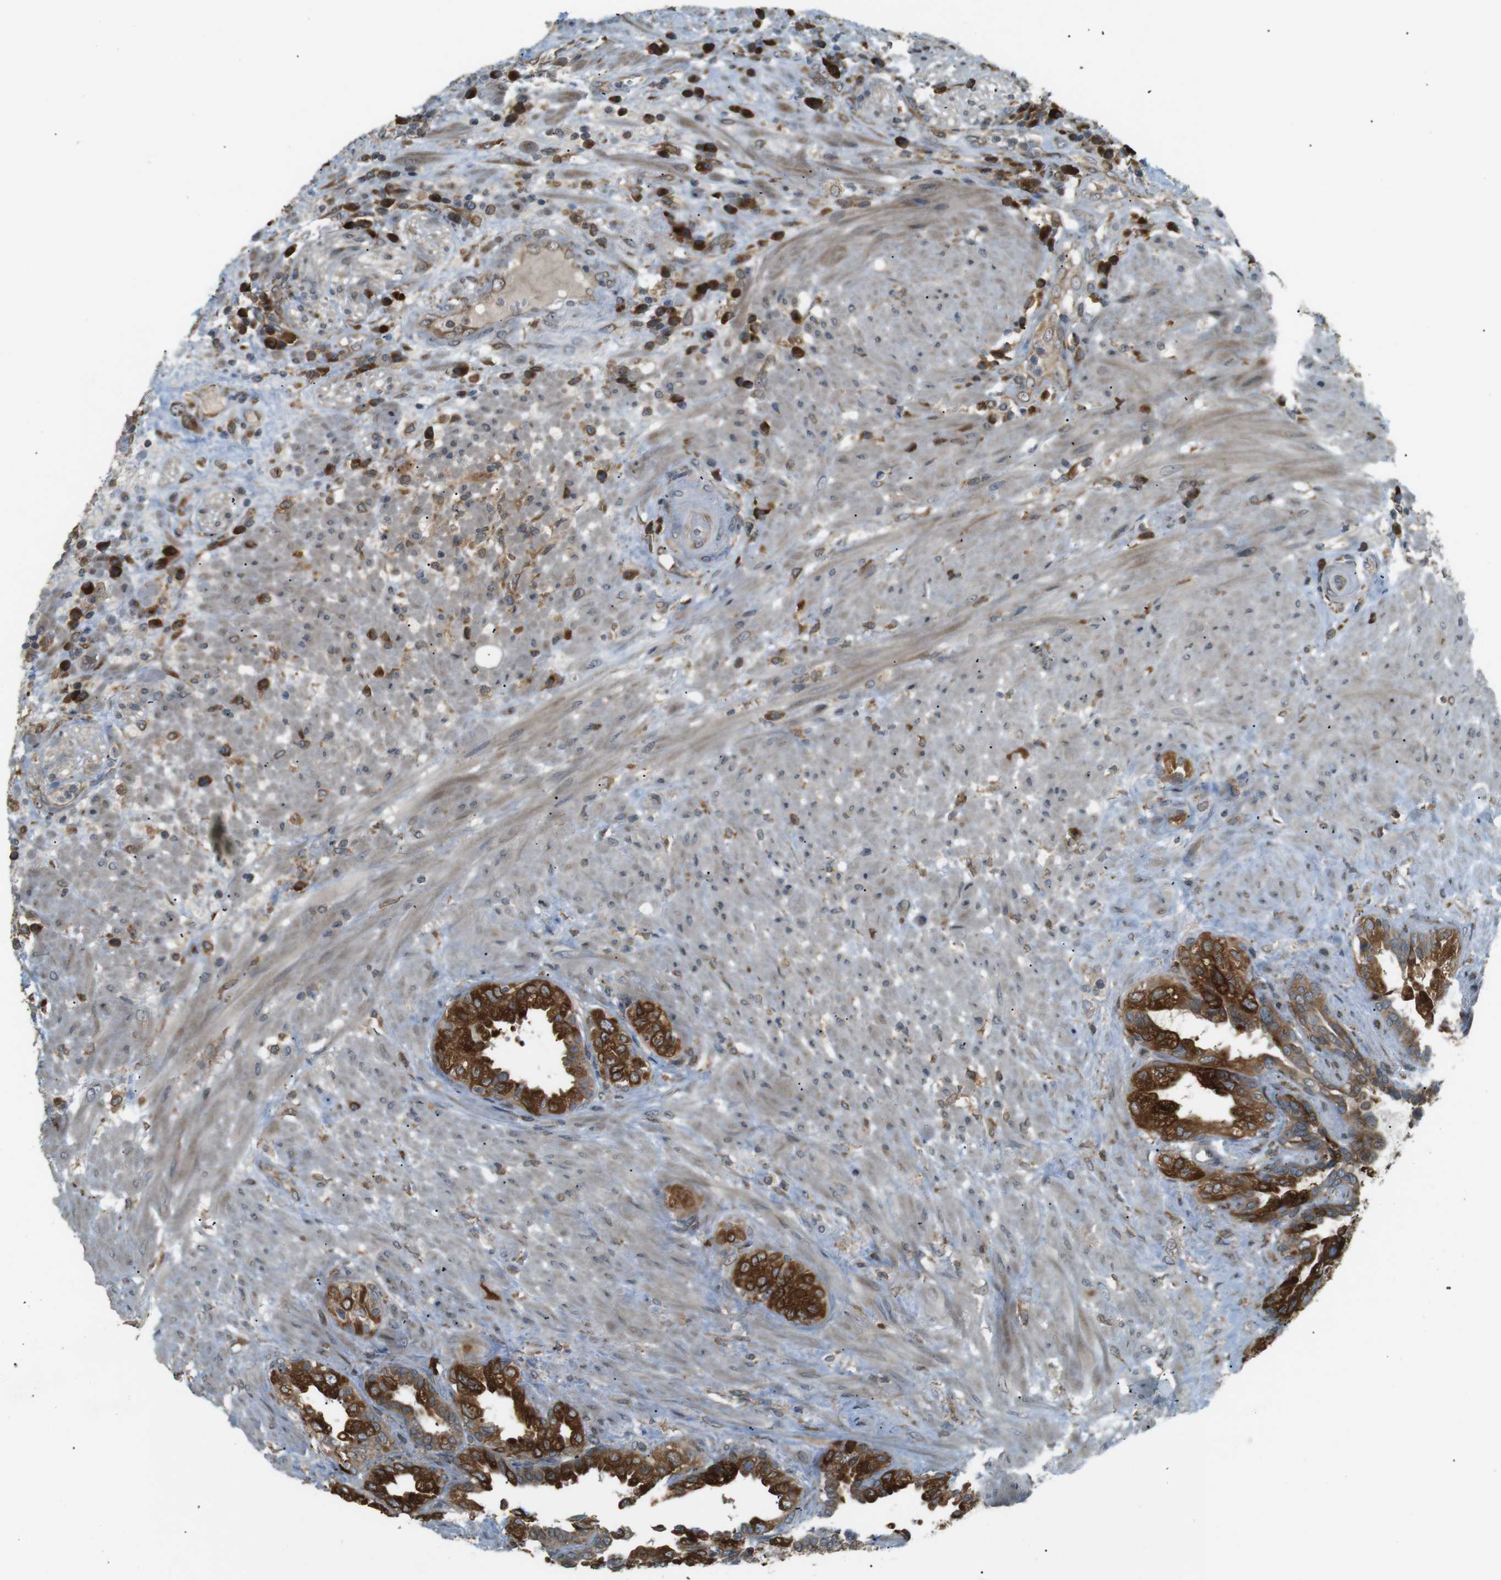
{"staining": {"intensity": "strong", "quantity": ">75%", "location": "cytoplasmic/membranous"}, "tissue": "seminal vesicle", "cell_type": "Glandular cells", "image_type": "normal", "snomed": [{"axis": "morphology", "description": "Normal tissue, NOS"}, {"axis": "topography", "description": "Seminal veicle"}], "caption": "A high-resolution photomicrograph shows immunohistochemistry (IHC) staining of unremarkable seminal vesicle, which shows strong cytoplasmic/membranous expression in about >75% of glandular cells.", "gene": "TMED4", "patient": {"sex": "male", "age": 61}}